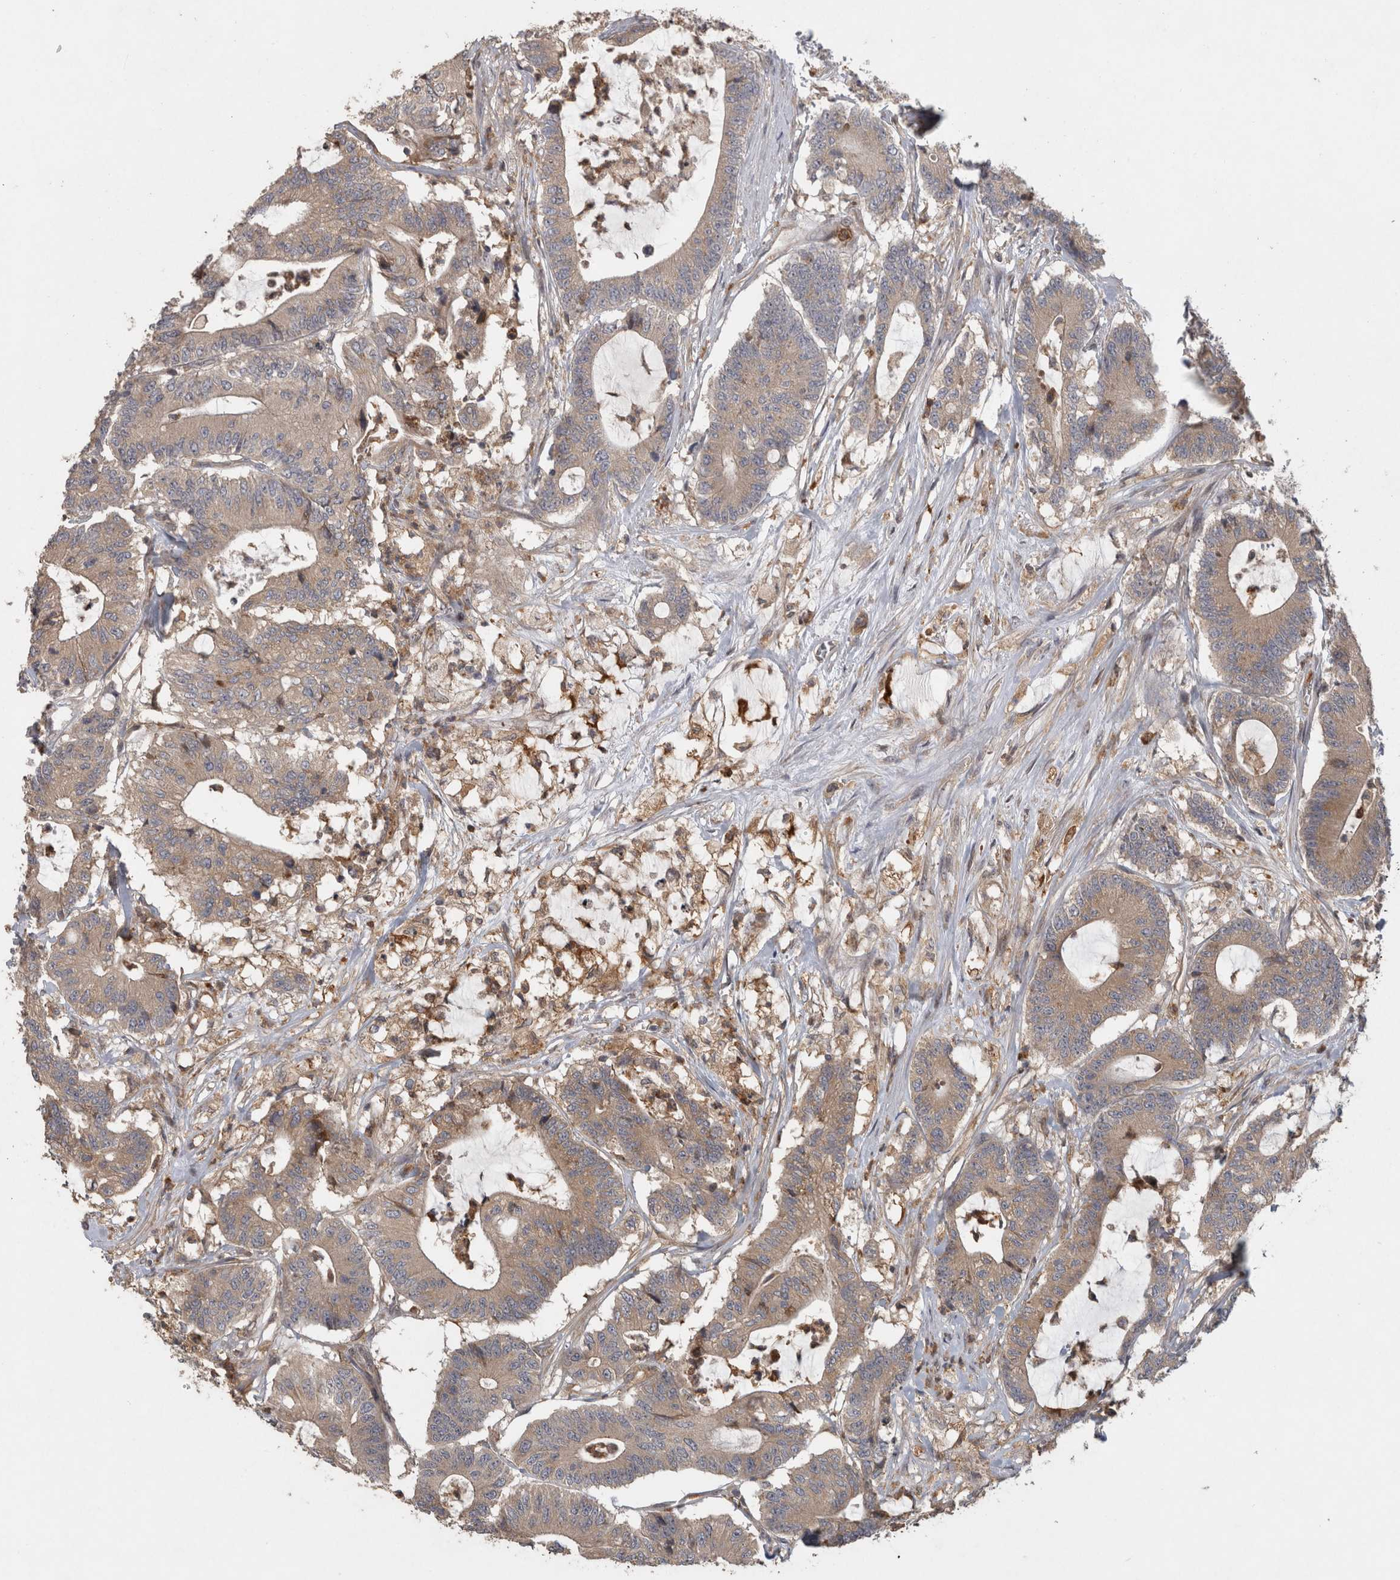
{"staining": {"intensity": "moderate", "quantity": ">75%", "location": "cytoplasmic/membranous"}, "tissue": "colorectal cancer", "cell_type": "Tumor cells", "image_type": "cancer", "snomed": [{"axis": "morphology", "description": "Adenocarcinoma, NOS"}, {"axis": "topography", "description": "Colon"}], "caption": "Immunohistochemistry histopathology image of neoplastic tissue: adenocarcinoma (colorectal) stained using immunohistochemistry (IHC) exhibits medium levels of moderate protein expression localized specifically in the cytoplasmic/membranous of tumor cells, appearing as a cytoplasmic/membranous brown color.", "gene": "VEPH1", "patient": {"sex": "female", "age": 84}}